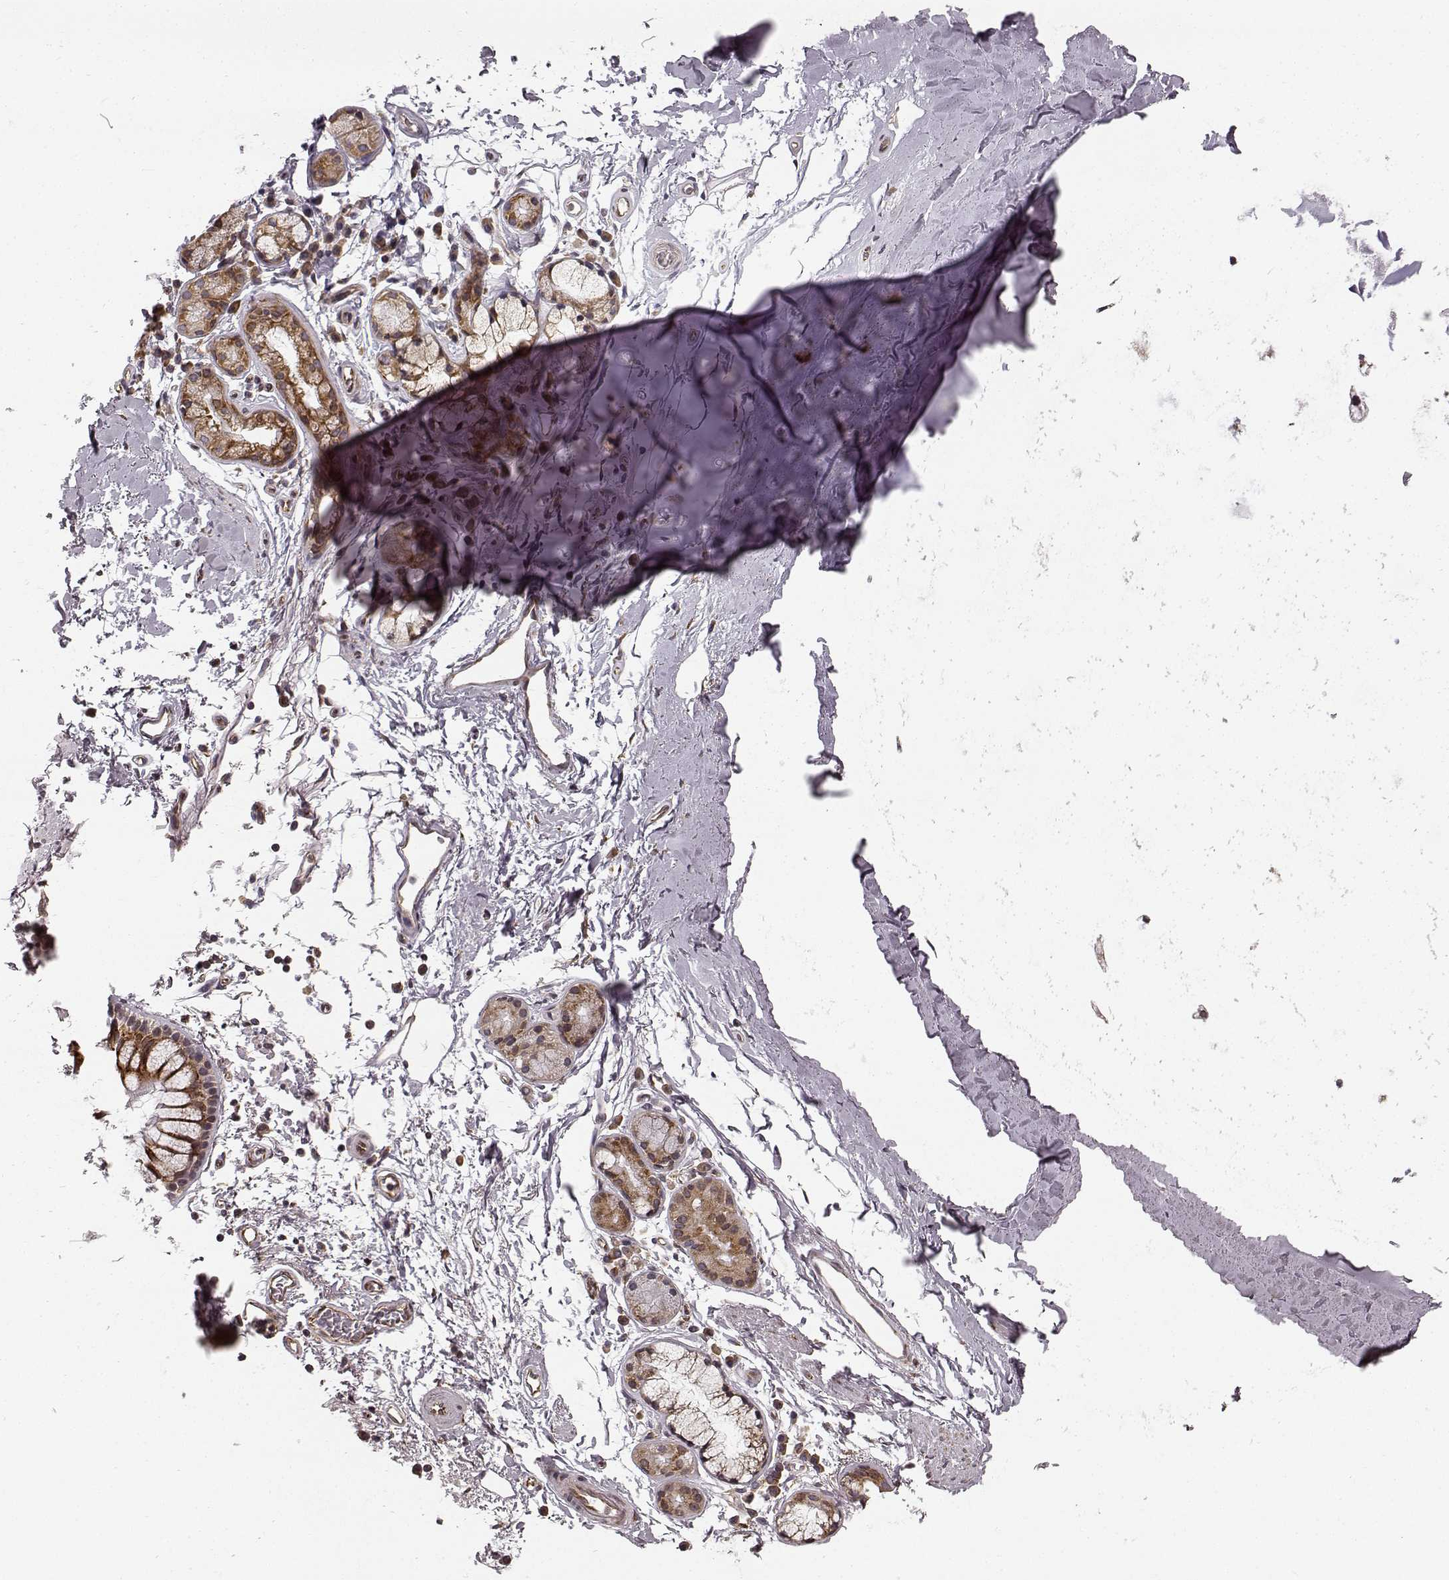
{"staining": {"intensity": "negative", "quantity": "none", "location": "none"}, "tissue": "soft tissue", "cell_type": "Chondrocytes", "image_type": "normal", "snomed": [{"axis": "morphology", "description": "Normal tissue, NOS"}, {"axis": "topography", "description": "Lymph node"}, {"axis": "topography", "description": "Bronchus"}], "caption": "The photomicrograph reveals no staining of chondrocytes in benign soft tissue. (DAB (3,3'-diaminobenzidine) IHC visualized using brightfield microscopy, high magnification).", "gene": "TMEM14A", "patient": {"sex": "female", "age": 70}}